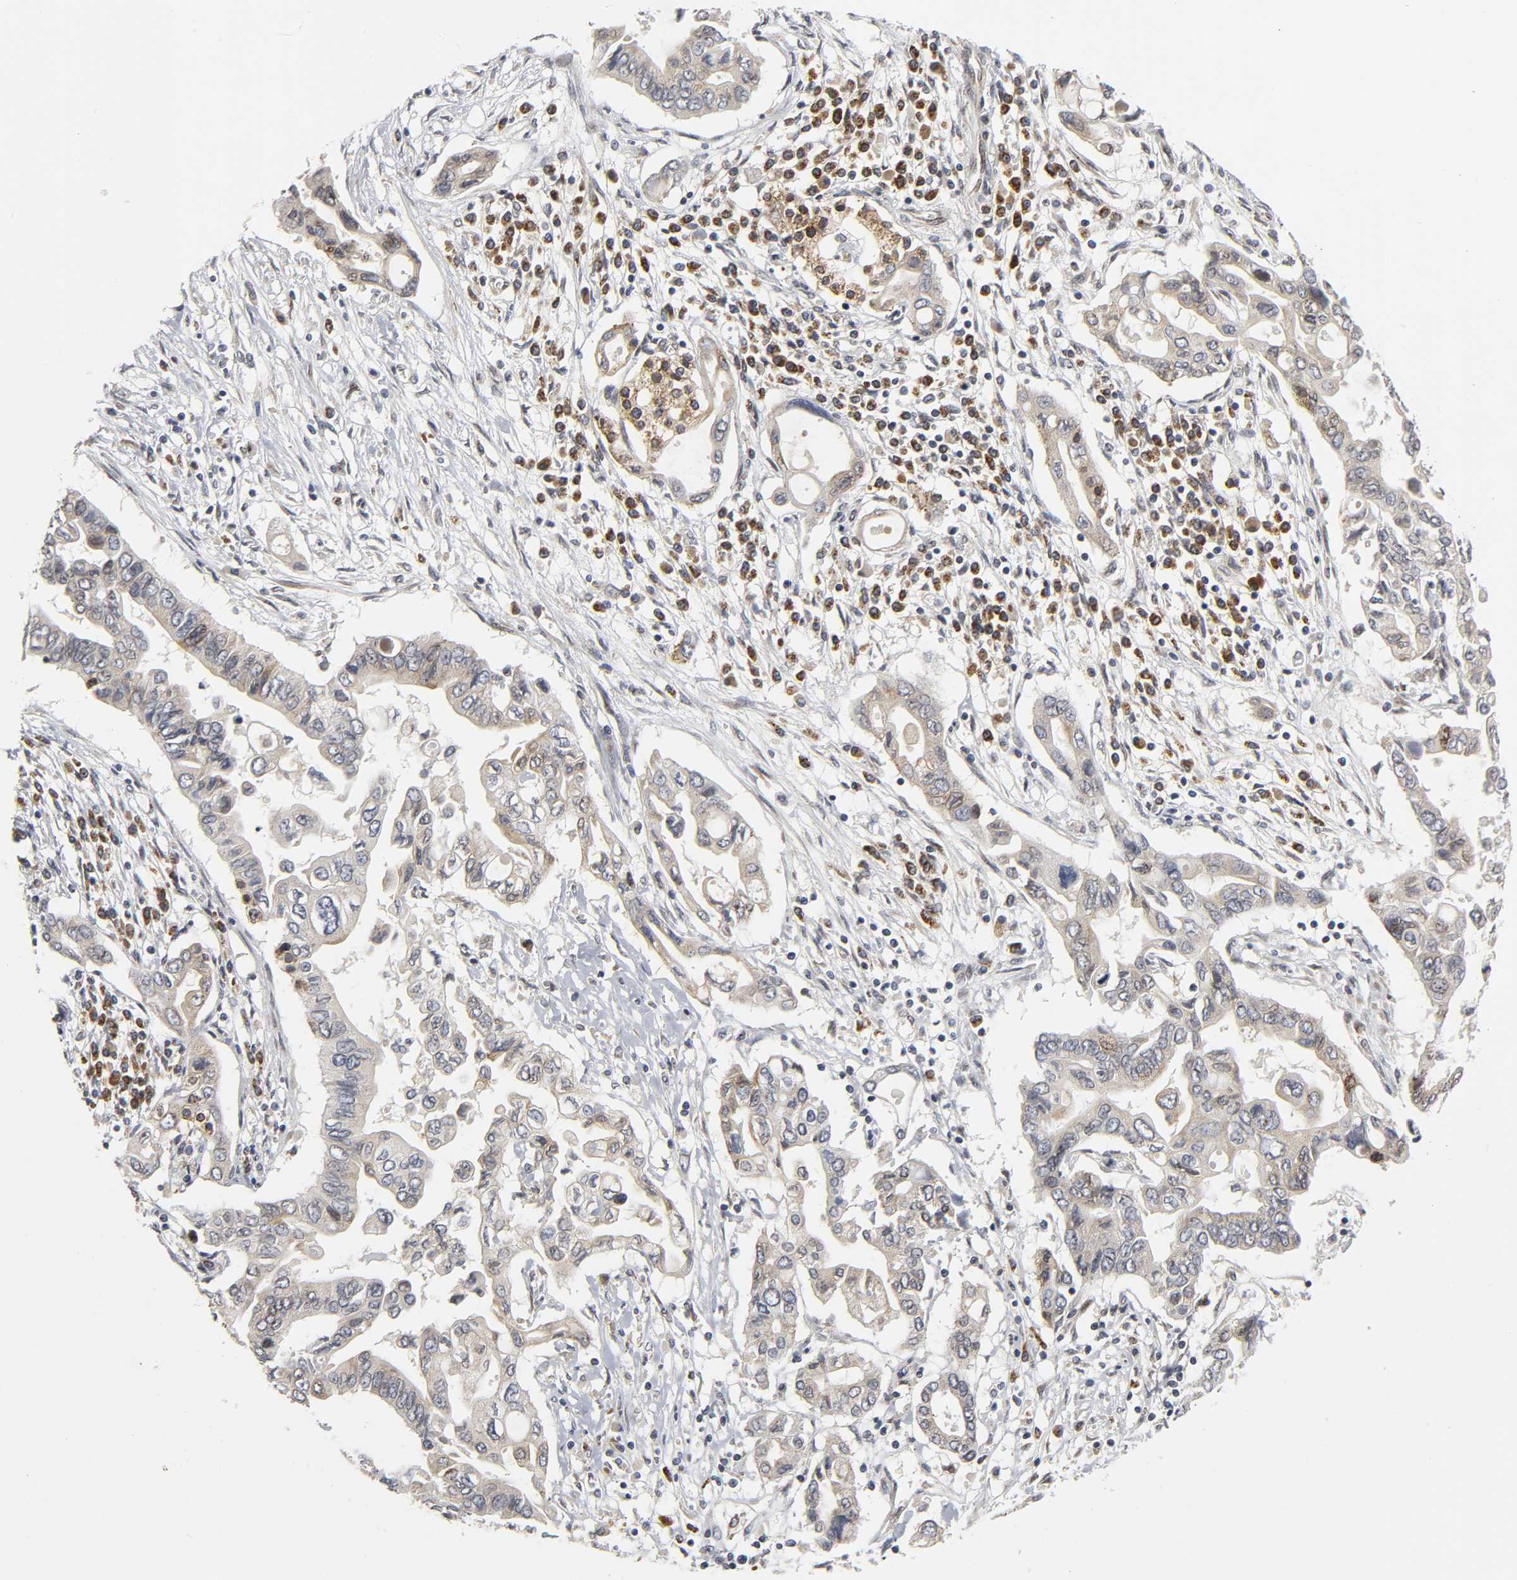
{"staining": {"intensity": "weak", "quantity": "<25%", "location": "cytoplasmic/membranous"}, "tissue": "pancreatic cancer", "cell_type": "Tumor cells", "image_type": "cancer", "snomed": [{"axis": "morphology", "description": "Adenocarcinoma, NOS"}, {"axis": "topography", "description": "Pancreas"}], "caption": "Histopathology image shows no significant protein positivity in tumor cells of pancreatic cancer. (DAB immunohistochemistry (IHC) visualized using brightfield microscopy, high magnification).", "gene": "ASB6", "patient": {"sex": "female", "age": 57}}